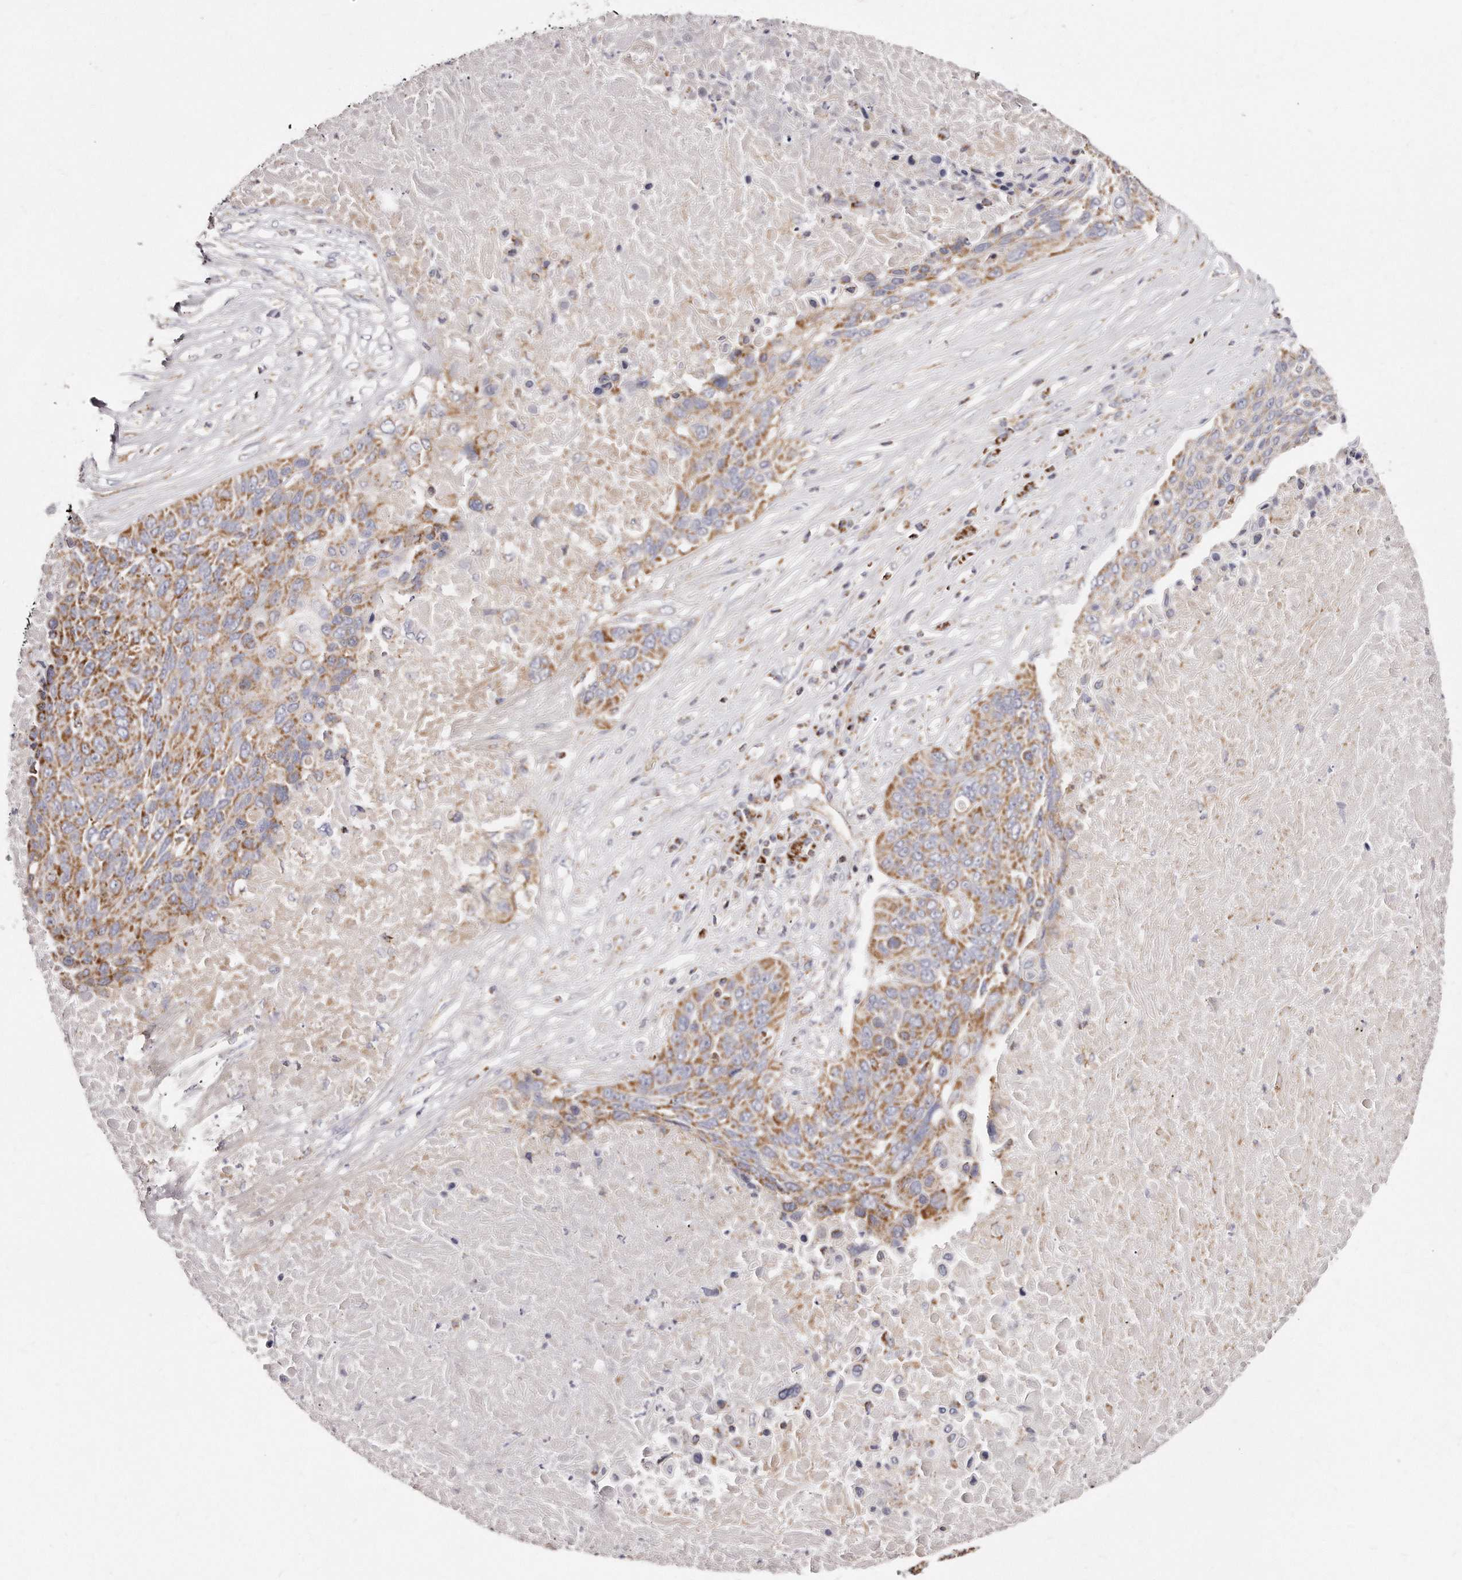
{"staining": {"intensity": "moderate", "quantity": ">75%", "location": "cytoplasmic/membranous"}, "tissue": "lung cancer", "cell_type": "Tumor cells", "image_type": "cancer", "snomed": [{"axis": "morphology", "description": "Squamous cell carcinoma, NOS"}, {"axis": "topography", "description": "Lung"}], "caption": "Brown immunohistochemical staining in lung cancer (squamous cell carcinoma) reveals moderate cytoplasmic/membranous expression in about >75% of tumor cells.", "gene": "RTKN", "patient": {"sex": "male", "age": 66}}